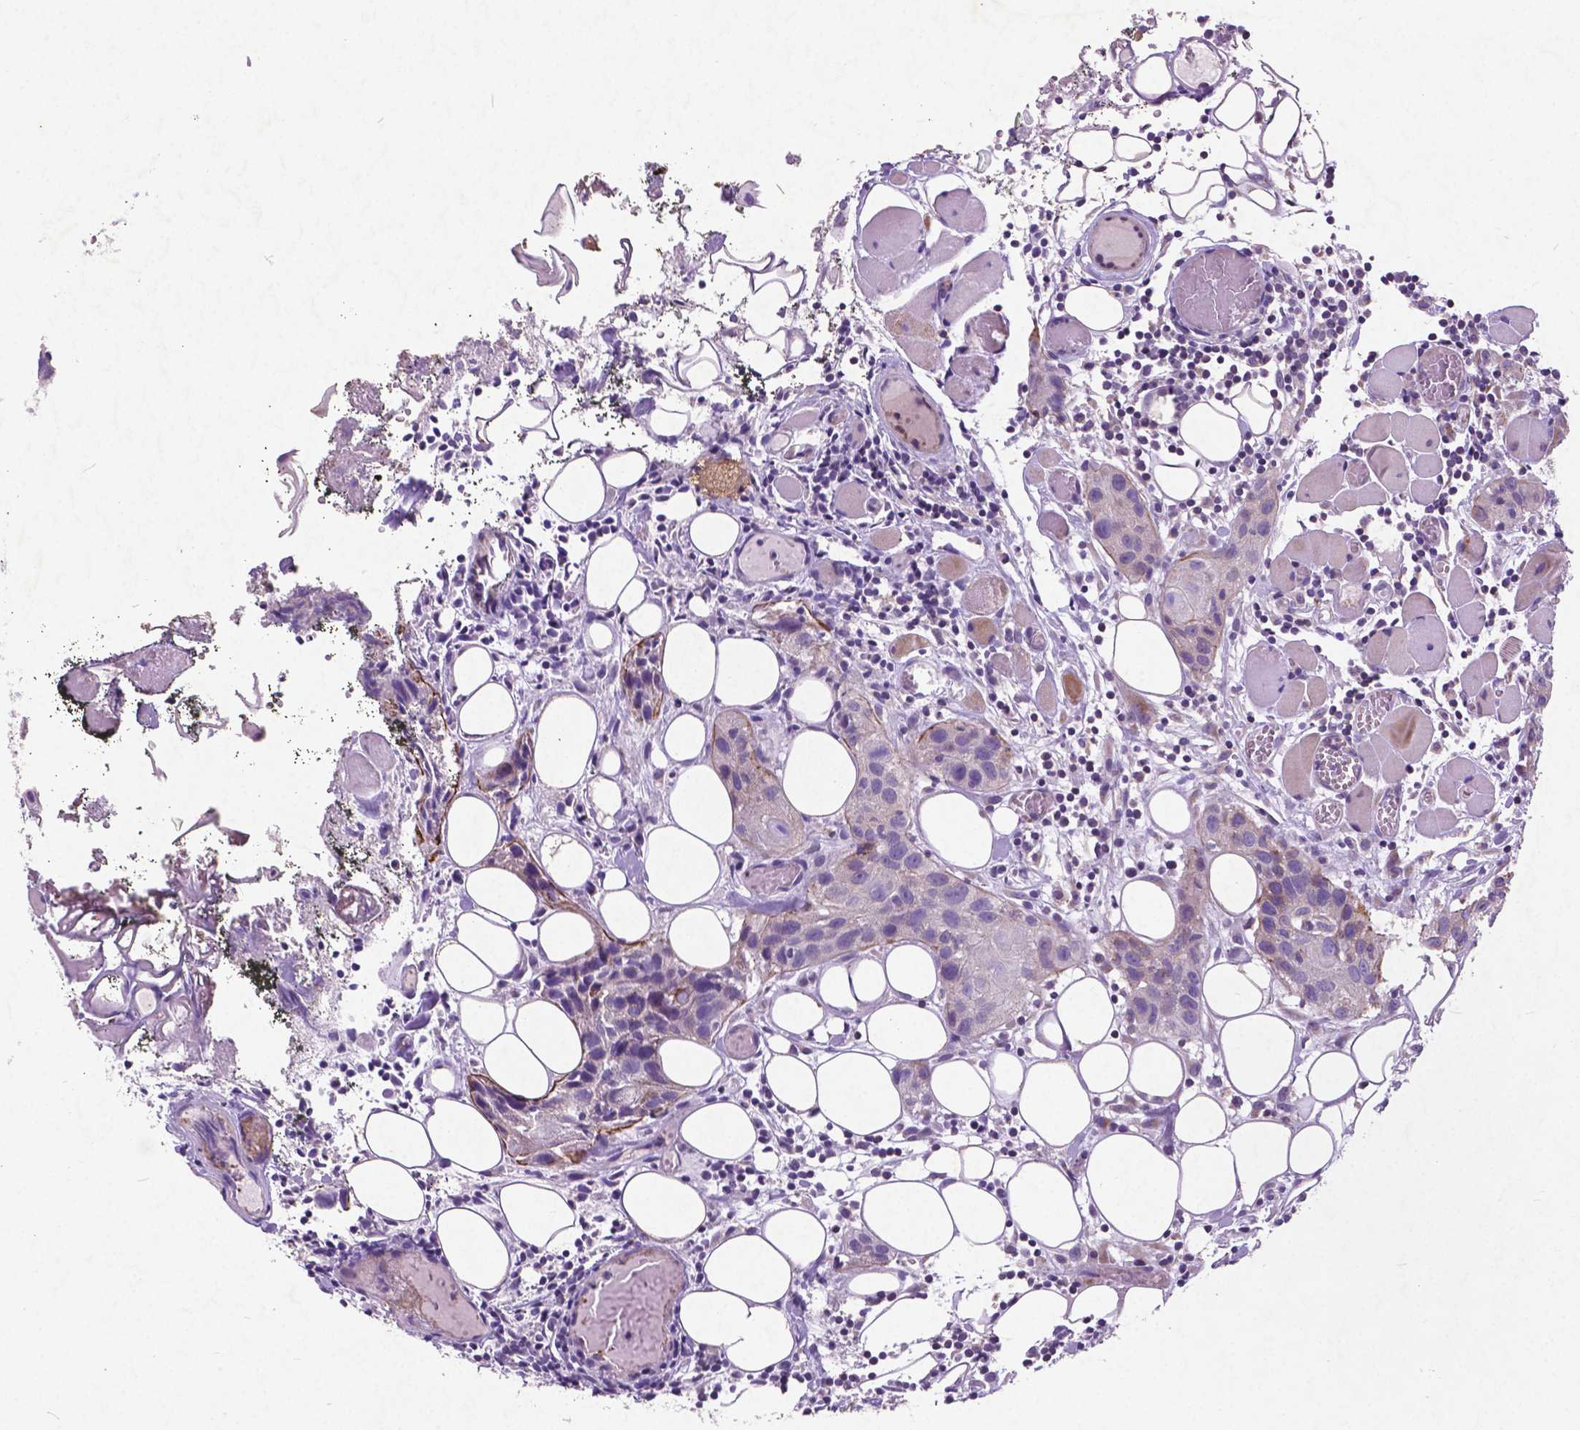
{"staining": {"intensity": "moderate", "quantity": "<25%", "location": "cytoplasmic/membranous"}, "tissue": "head and neck cancer", "cell_type": "Tumor cells", "image_type": "cancer", "snomed": [{"axis": "morphology", "description": "Squamous cell carcinoma, NOS"}, {"axis": "topography", "description": "Oral tissue"}, {"axis": "topography", "description": "Head-Neck"}], "caption": "This photomicrograph demonstrates immunohistochemistry staining of human squamous cell carcinoma (head and neck), with low moderate cytoplasmic/membranous positivity in about <25% of tumor cells.", "gene": "ATG4D", "patient": {"sex": "male", "age": 58}}